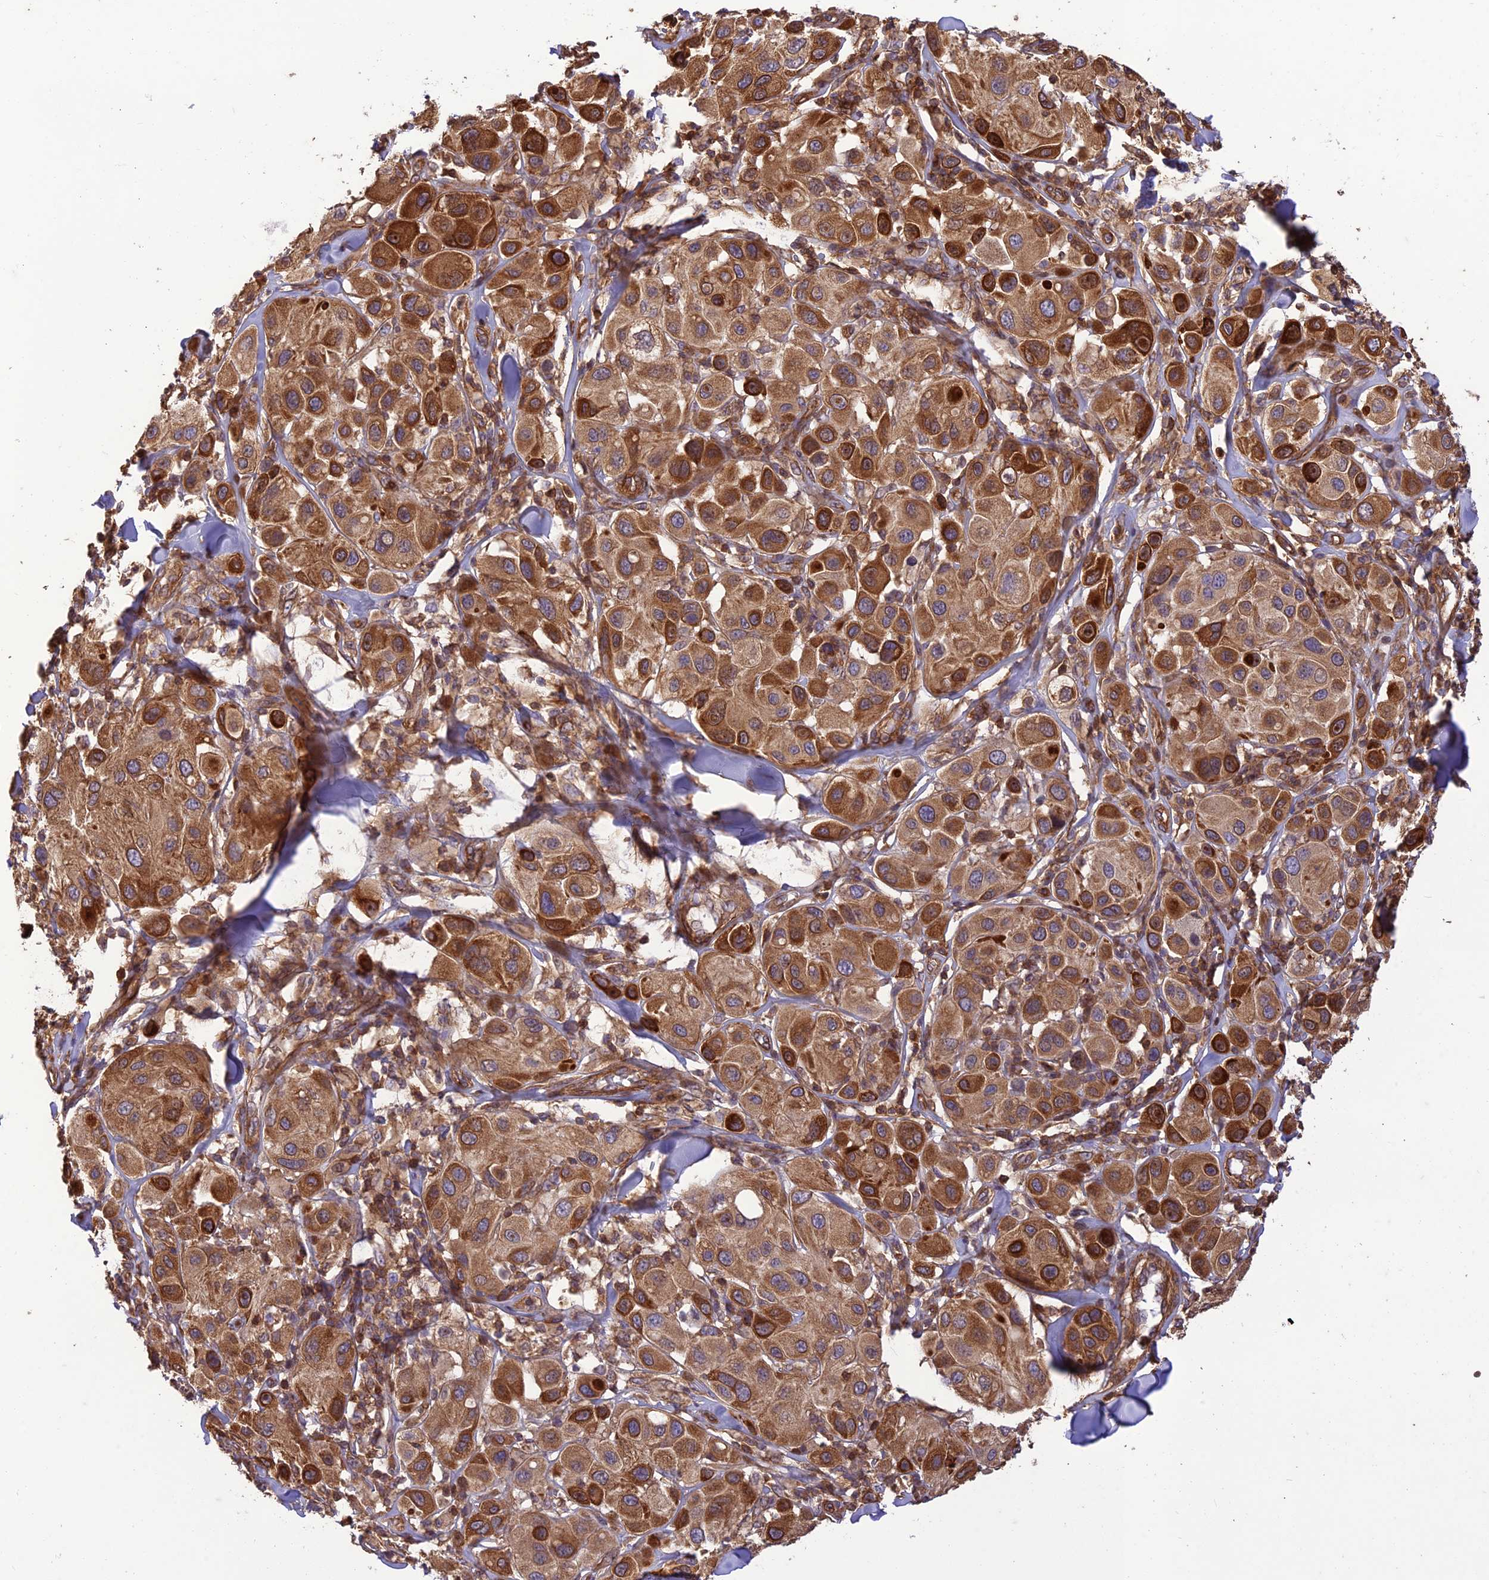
{"staining": {"intensity": "strong", "quantity": ">75%", "location": "cytoplasmic/membranous"}, "tissue": "melanoma", "cell_type": "Tumor cells", "image_type": "cancer", "snomed": [{"axis": "morphology", "description": "Malignant melanoma, Metastatic site"}, {"axis": "topography", "description": "Skin"}], "caption": "Immunohistochemical staining of human malignant melanoma (metastatic site) shows high levels of strong cytoplasmic/membranous expression in about >75% of tumor cells. The staining was performed using DAB (3,3'-diaminobenzidine) to visualize the protein expression in brown, while the nuclei were stained in blue with hematoxylin (Magnification: 20x).", "gene": "HPSE2", "patient": {"sex": "male", "age": 41}}